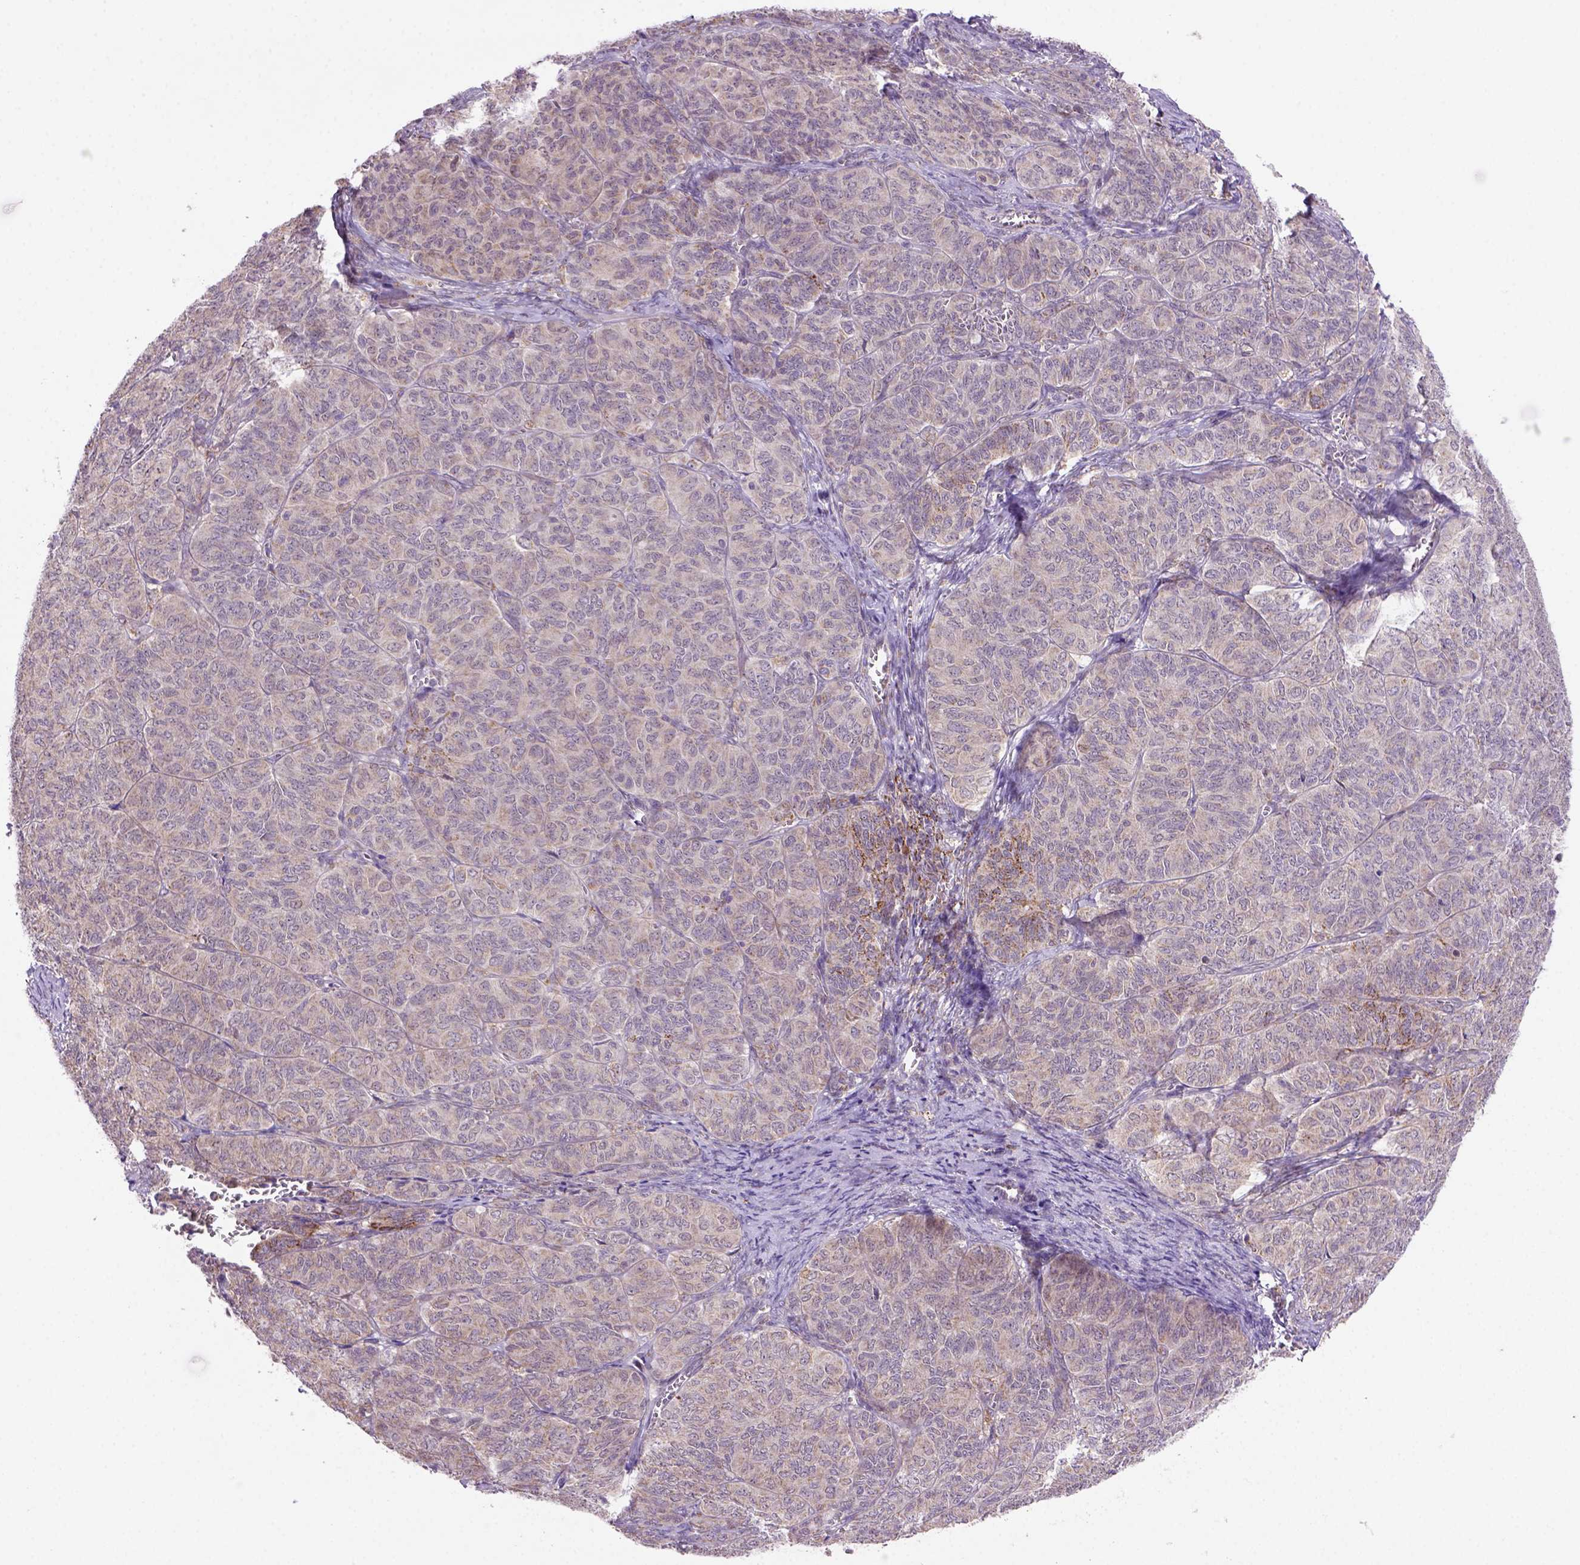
{"staining": {"intensity": "weak", "quantity": "25%-75%", "location": "cytoplasmic/membranous"}, "tissue": "ovarian cancer", "cell_type": "Tumor cells", "image_type": "cancer", "snomed": [{"axis": "morphology", "description": "Carcinoma, endometroid"}, {"axis": "topography", "description": "Ovary"}], "caption": "A brown stain highlights weak cytoplasmic/membranous staining of a protein in human ovarian cancer (endometroid carcinoma) tumor cells.", "gene": "FZD7", "patient": {"sex": "female", "age": 80}}